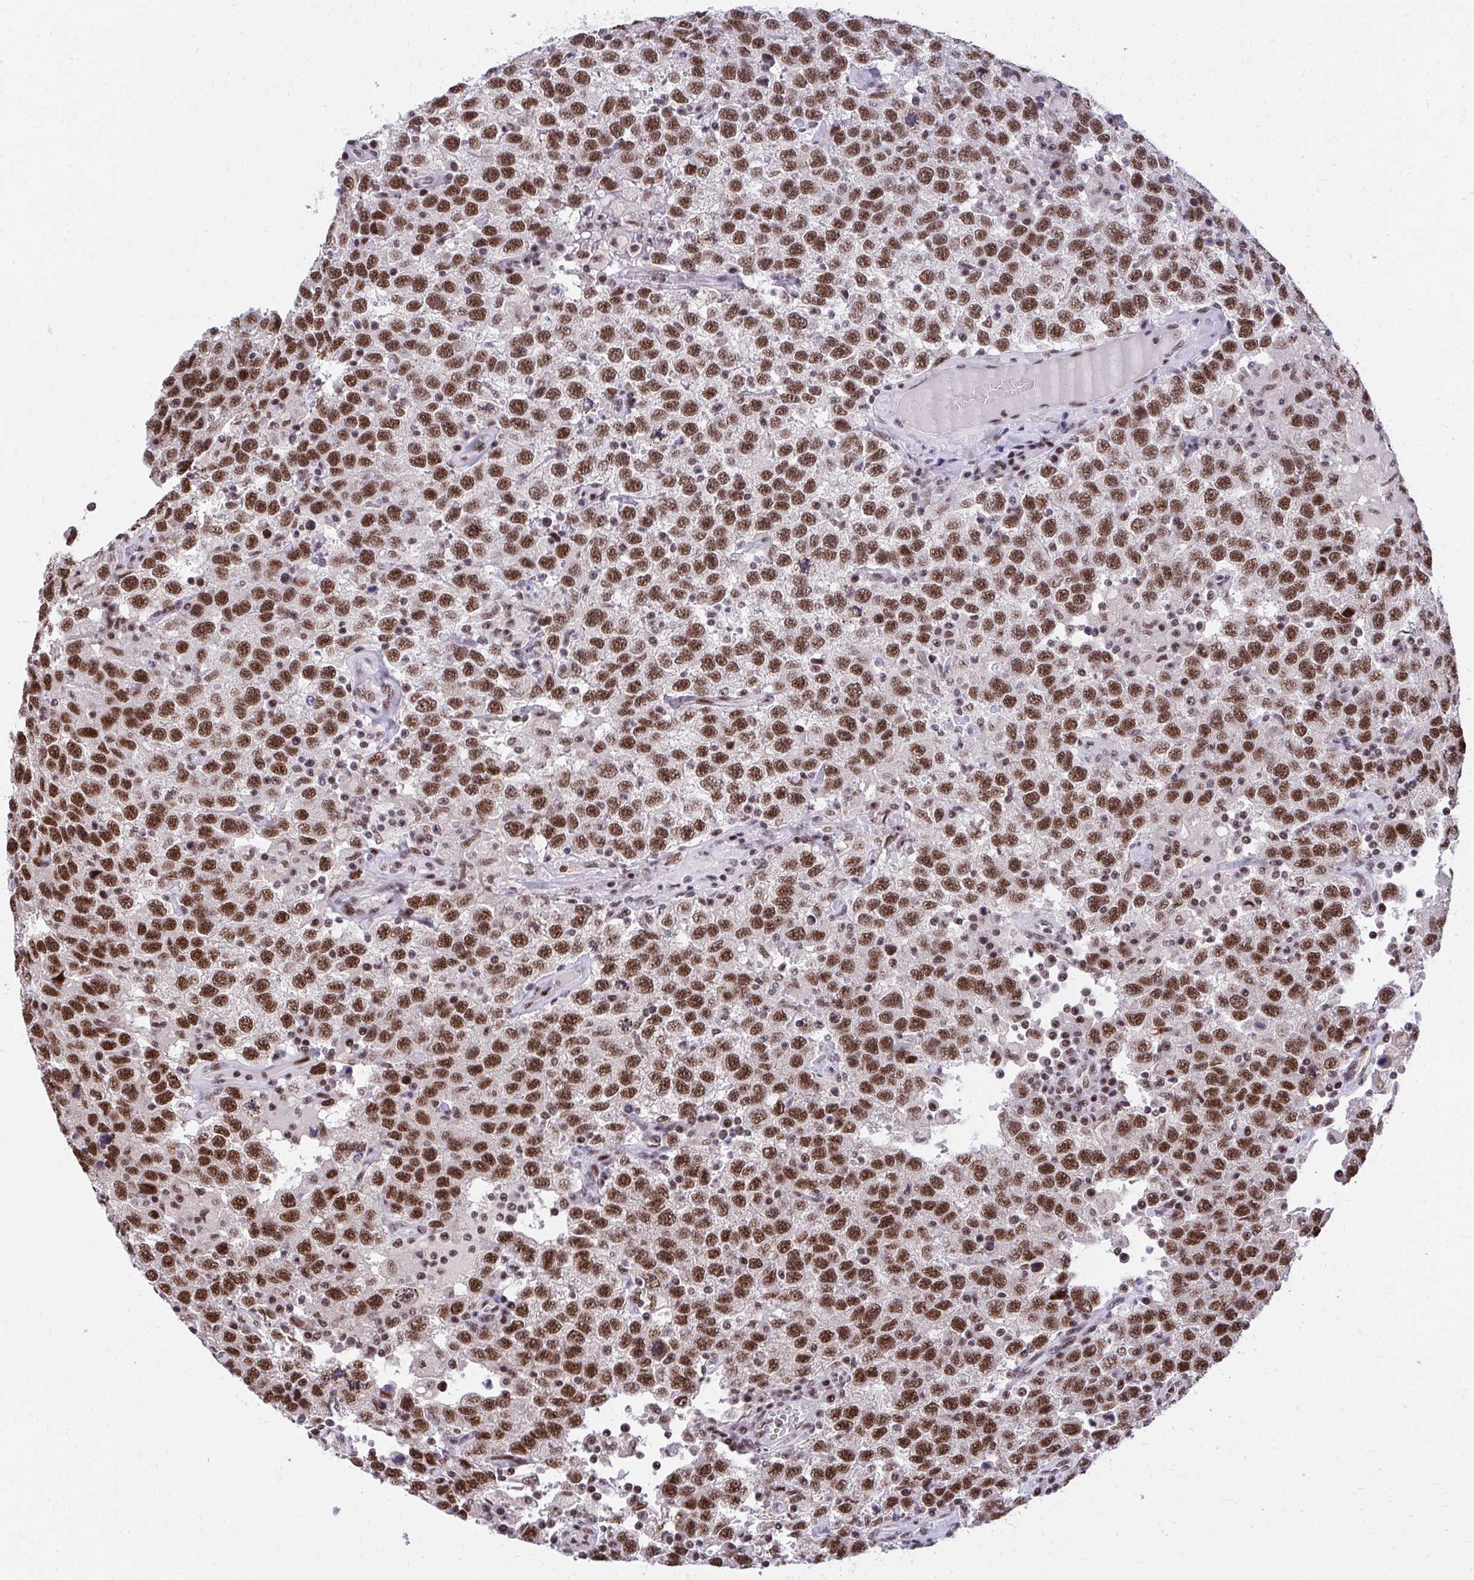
{"staining": {"intensity": "strong", "quantity": ">75%", "location": "nuclear"}, "tissue": "testis cancer", "cell_type": "Tumor cells", "image_type": "cancer", "snomed": [{"axis": "morphology", "description": "Seminoma, NOS"}, {"axis": "topography", "description": "Testis"}], "caption": "Testis cancer tissue displays strong nuclear expression in approximately >75% of tumor cells", "gene": "SYNE4", "patient": {"sex": "male", "age": 41}}